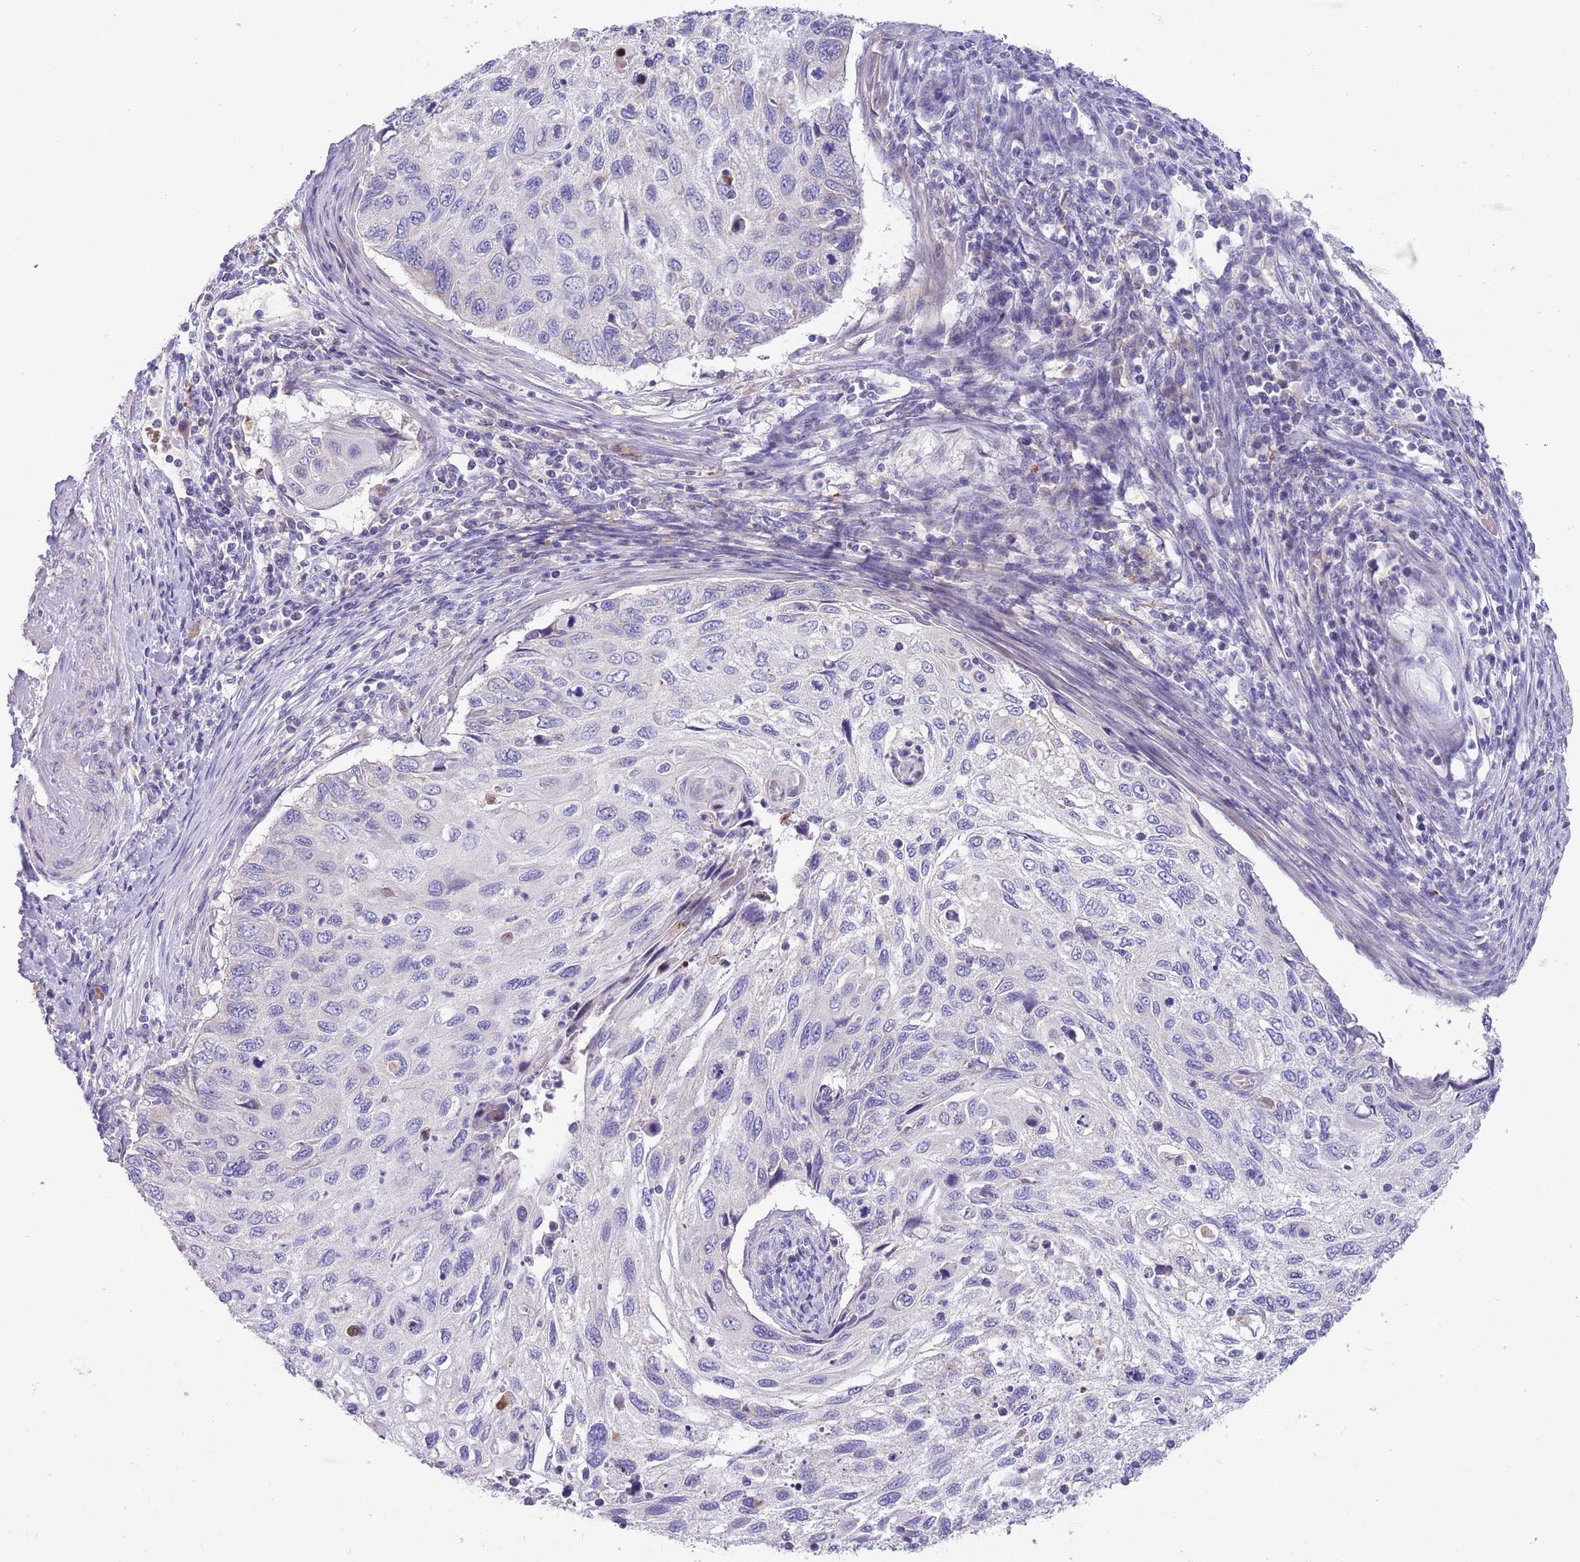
{"staining": {"intensity": "negative", "quantity": "none", "location": "none"}, "tissue": "cervical cancer", "cell_type": "Tumor cells", "image_type": "cancer", "snomed": [{"axis": "morphology", "description": "Squamous cell carcinoma, NOS"}, {"axis": "topography", "description": "Cervix"}], "caption": "High magnification brightfield microscopy of cervical cancer stained with DAB (3,3'-diaminobenzidine) (brown) and counterstained with hematoxylin (blue): tumor cells show no significant staining.", "gene": "DDHD1", "patient": {"sex": "female", "age": 70}}